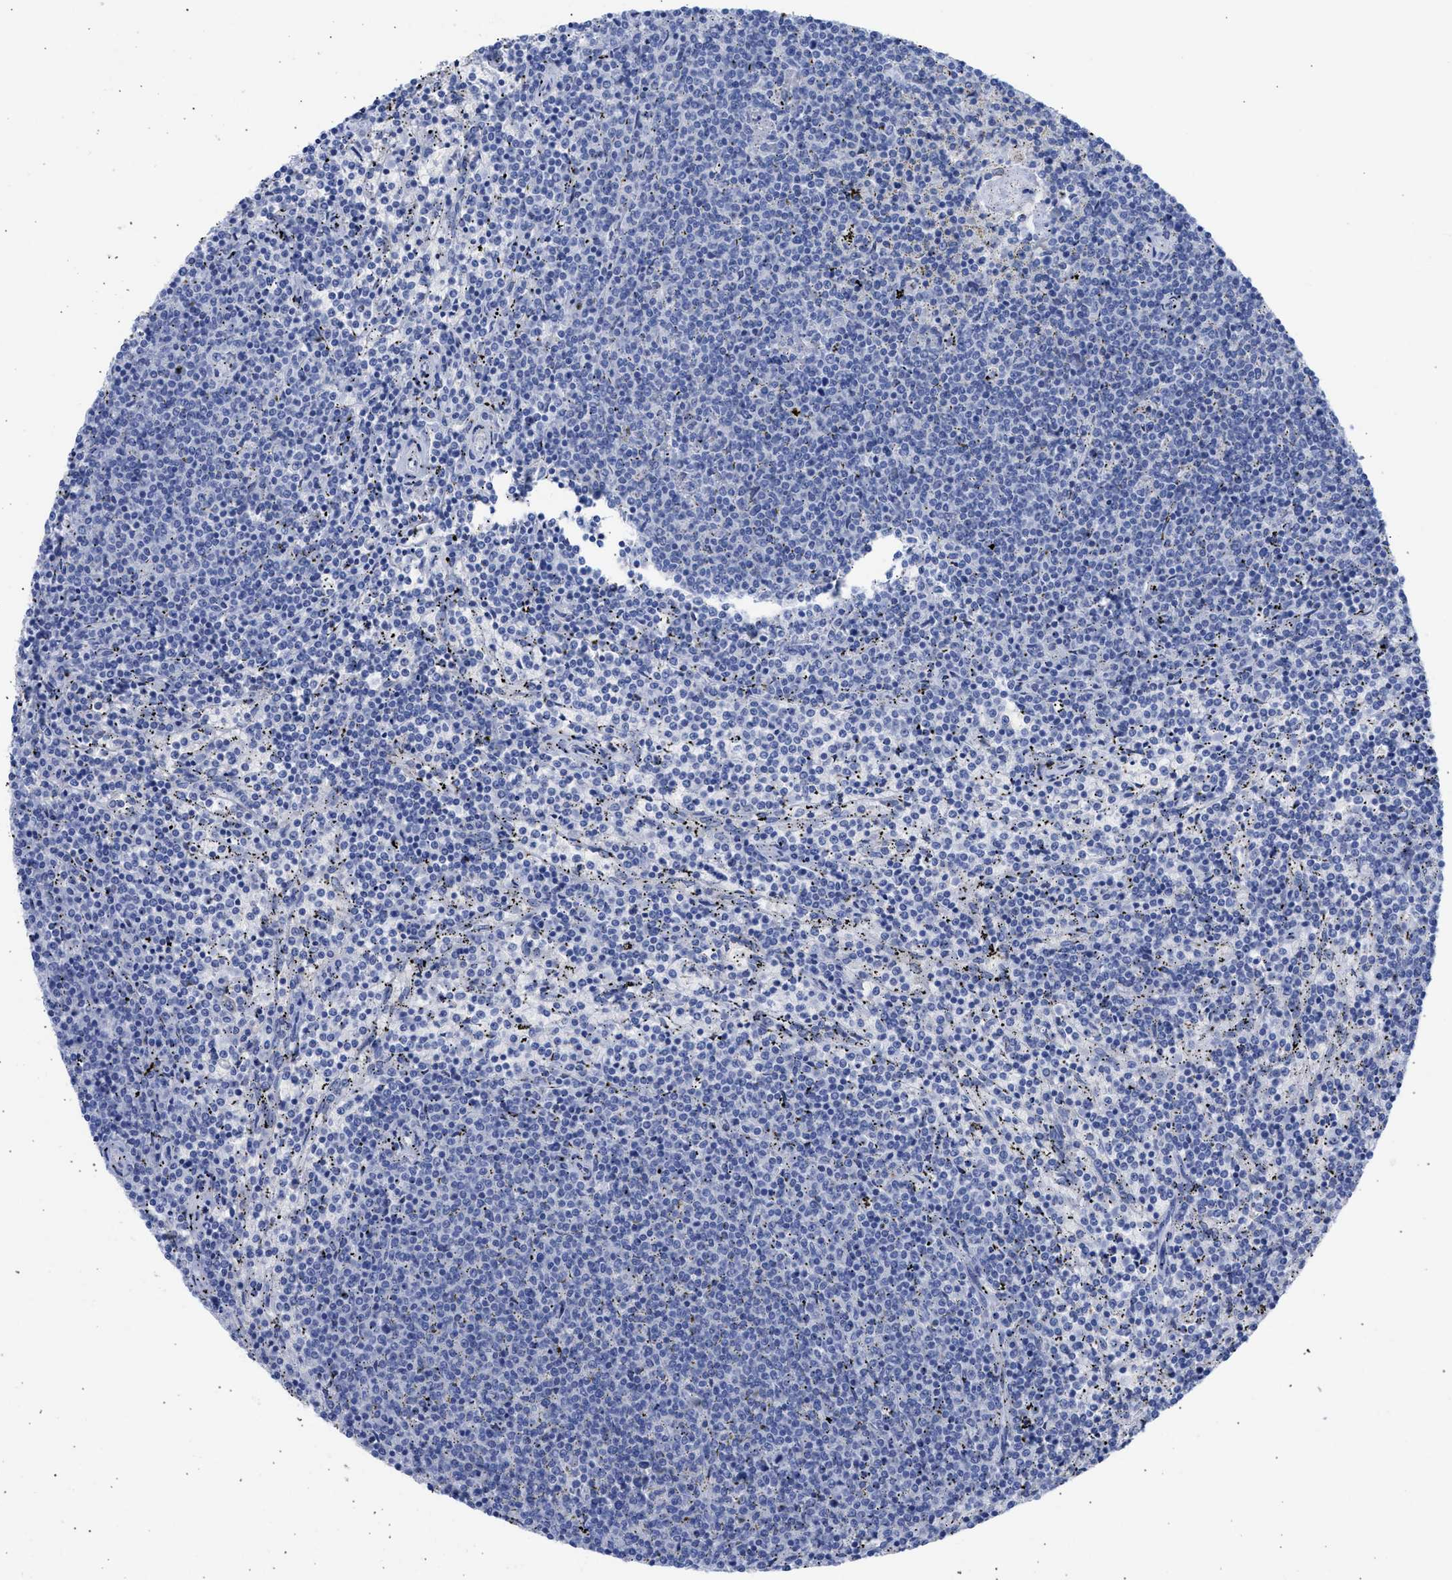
{"staining": {"intensity": "negative", "quantity": "none", "location": "none"}, "tissue": "lymphoma", "cell_type": "Tumor cells", "image_type": "cancer", "snomed": [{"axis": "morphology", "description": "Malignant lymphoma, non-Hodgkin's type, Low grade"}, {"axis": "topography", "description": "Spleen"}], "caption": "A histopathology image of lymphoma stained for a protein shows no brown staining in tumor cells.", "gene": "RSPH1", "patient": {"sex": "female", "age": 50}}